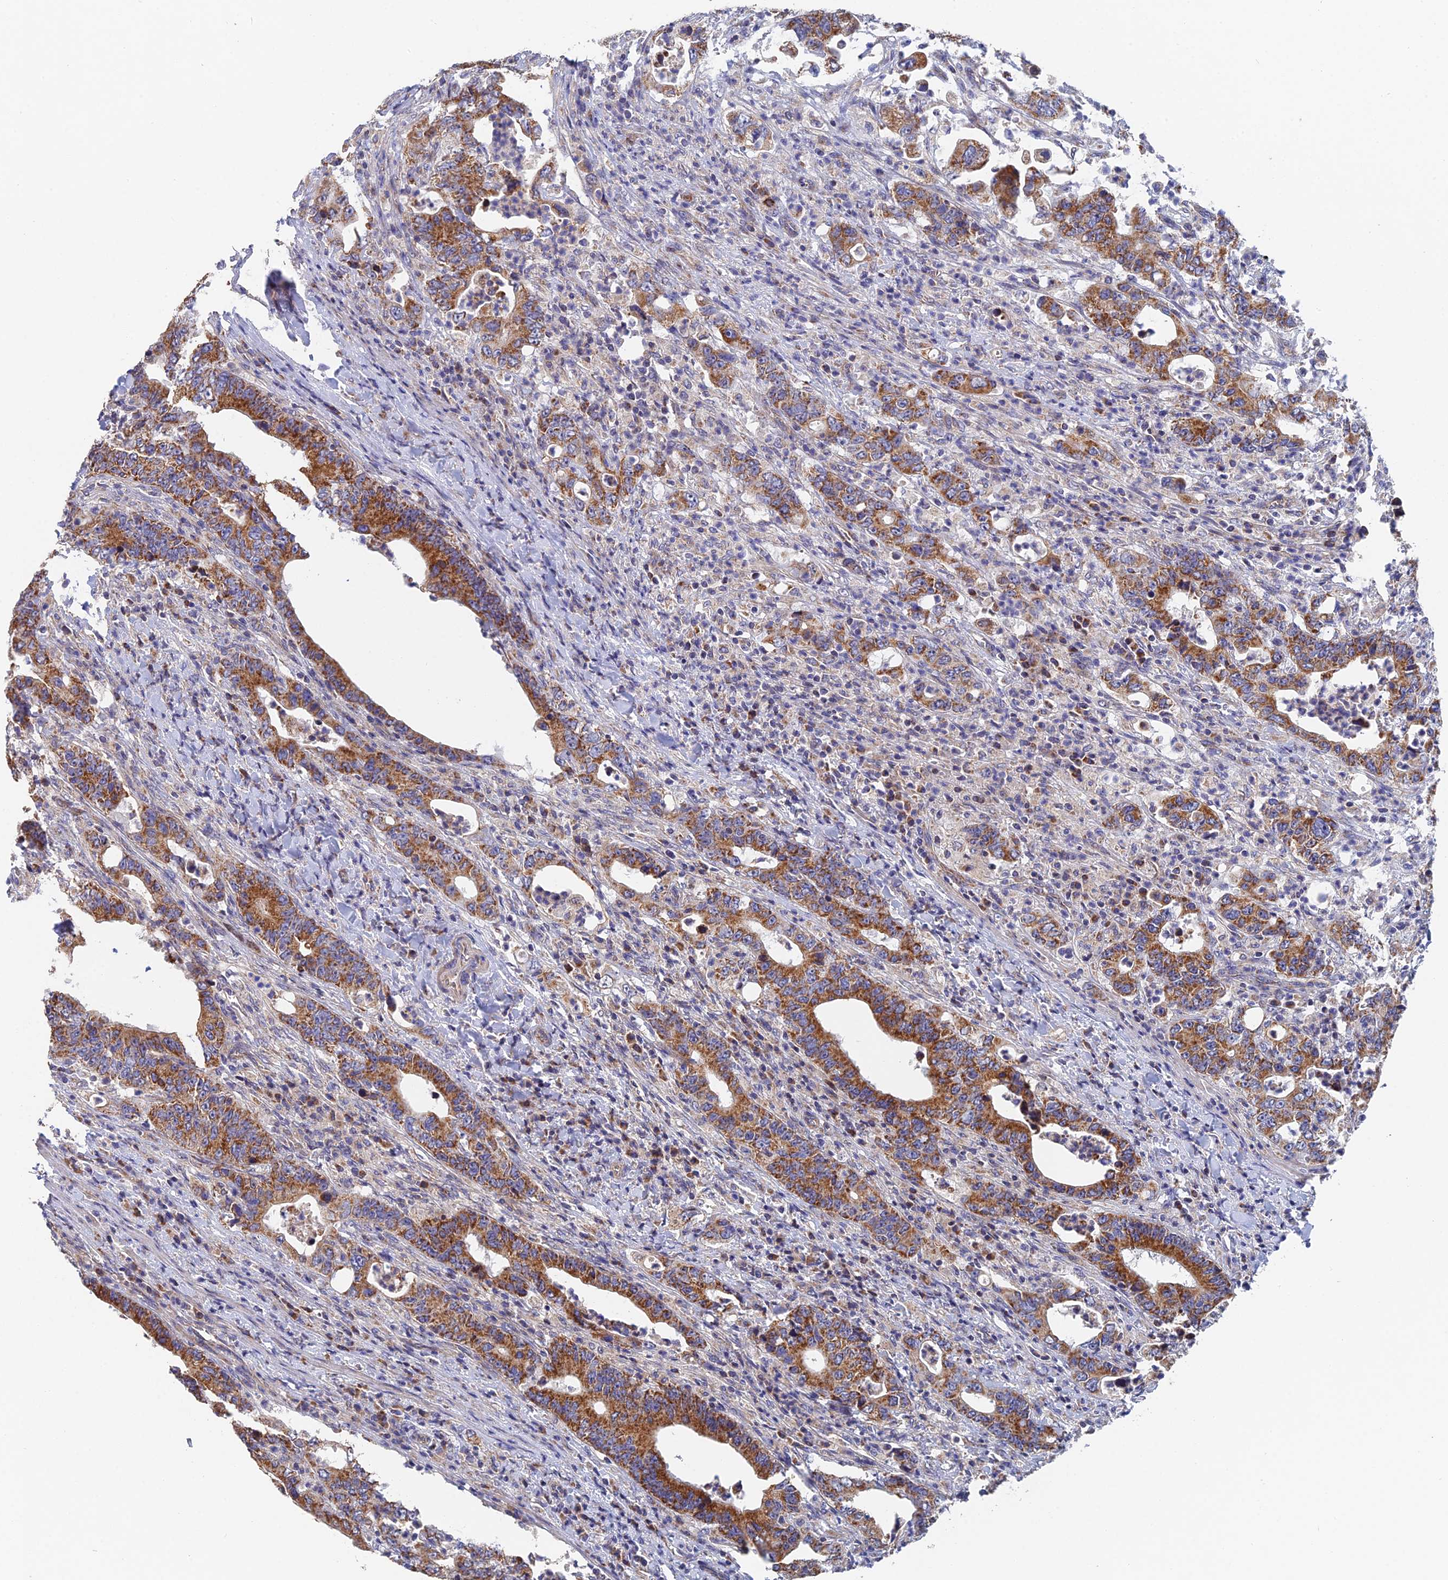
{"staining": {"intensity": "strong", "quantity": ">75%", "location": "cytoplasmic/membranous"}, "tissue": "colorectal cancer", "cell_type": "Tumor cells", "image_type": "cancer", "snomed": [{"axis": "morphology", "description": "Adenocarcinoma, NOS"}, {"axis": "topography", "description": "Colon"}], "caption": "This is a photomicrograph of IHC staining of adenocarcinoma (colorectal), which shows strong staining in the cytoplasmic/membranous of tumor cells.", "gene": "ECSIT", "patient": {"sex": "female", "age": 75}}